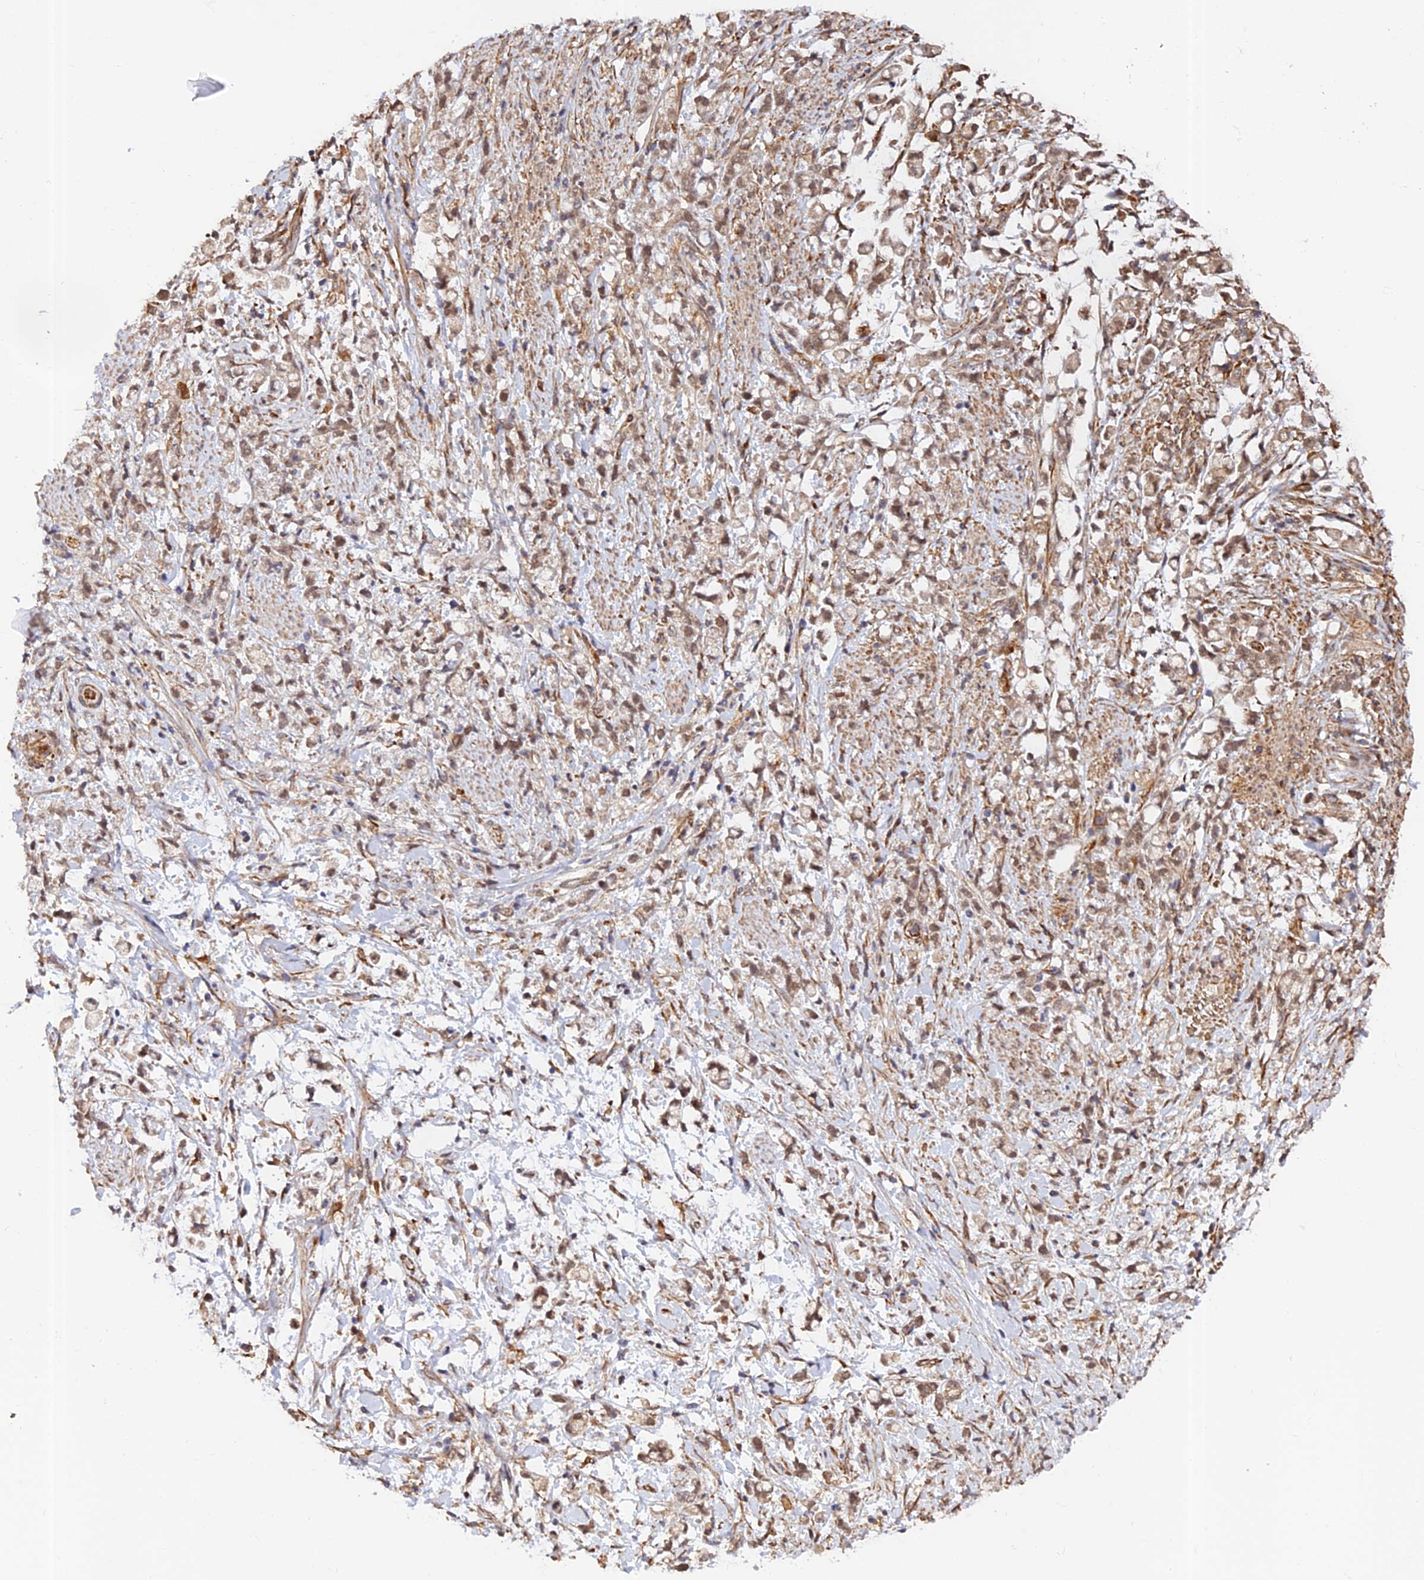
{"staining": {"intensity": "weak", "quantity": ">75%", "location": "cytoplasmic/membranous,nuclear"}, "tissue": "stomach cancer", "cell_type": "Tumor cells", "image_type": "cancer", "snomed": [{"axis": "morphology", "description": "Adenocarcinoma, NOS"}, {"axis": "topography", "description": "Stomach"}], "caption": "A brown stain highlights weak cytoplasmic/membranous and nuclear staining of a protein in human stomach cancer tumor cells.", "gene": "PAGR1", "patient": {"sex": "female", "age": 60}}